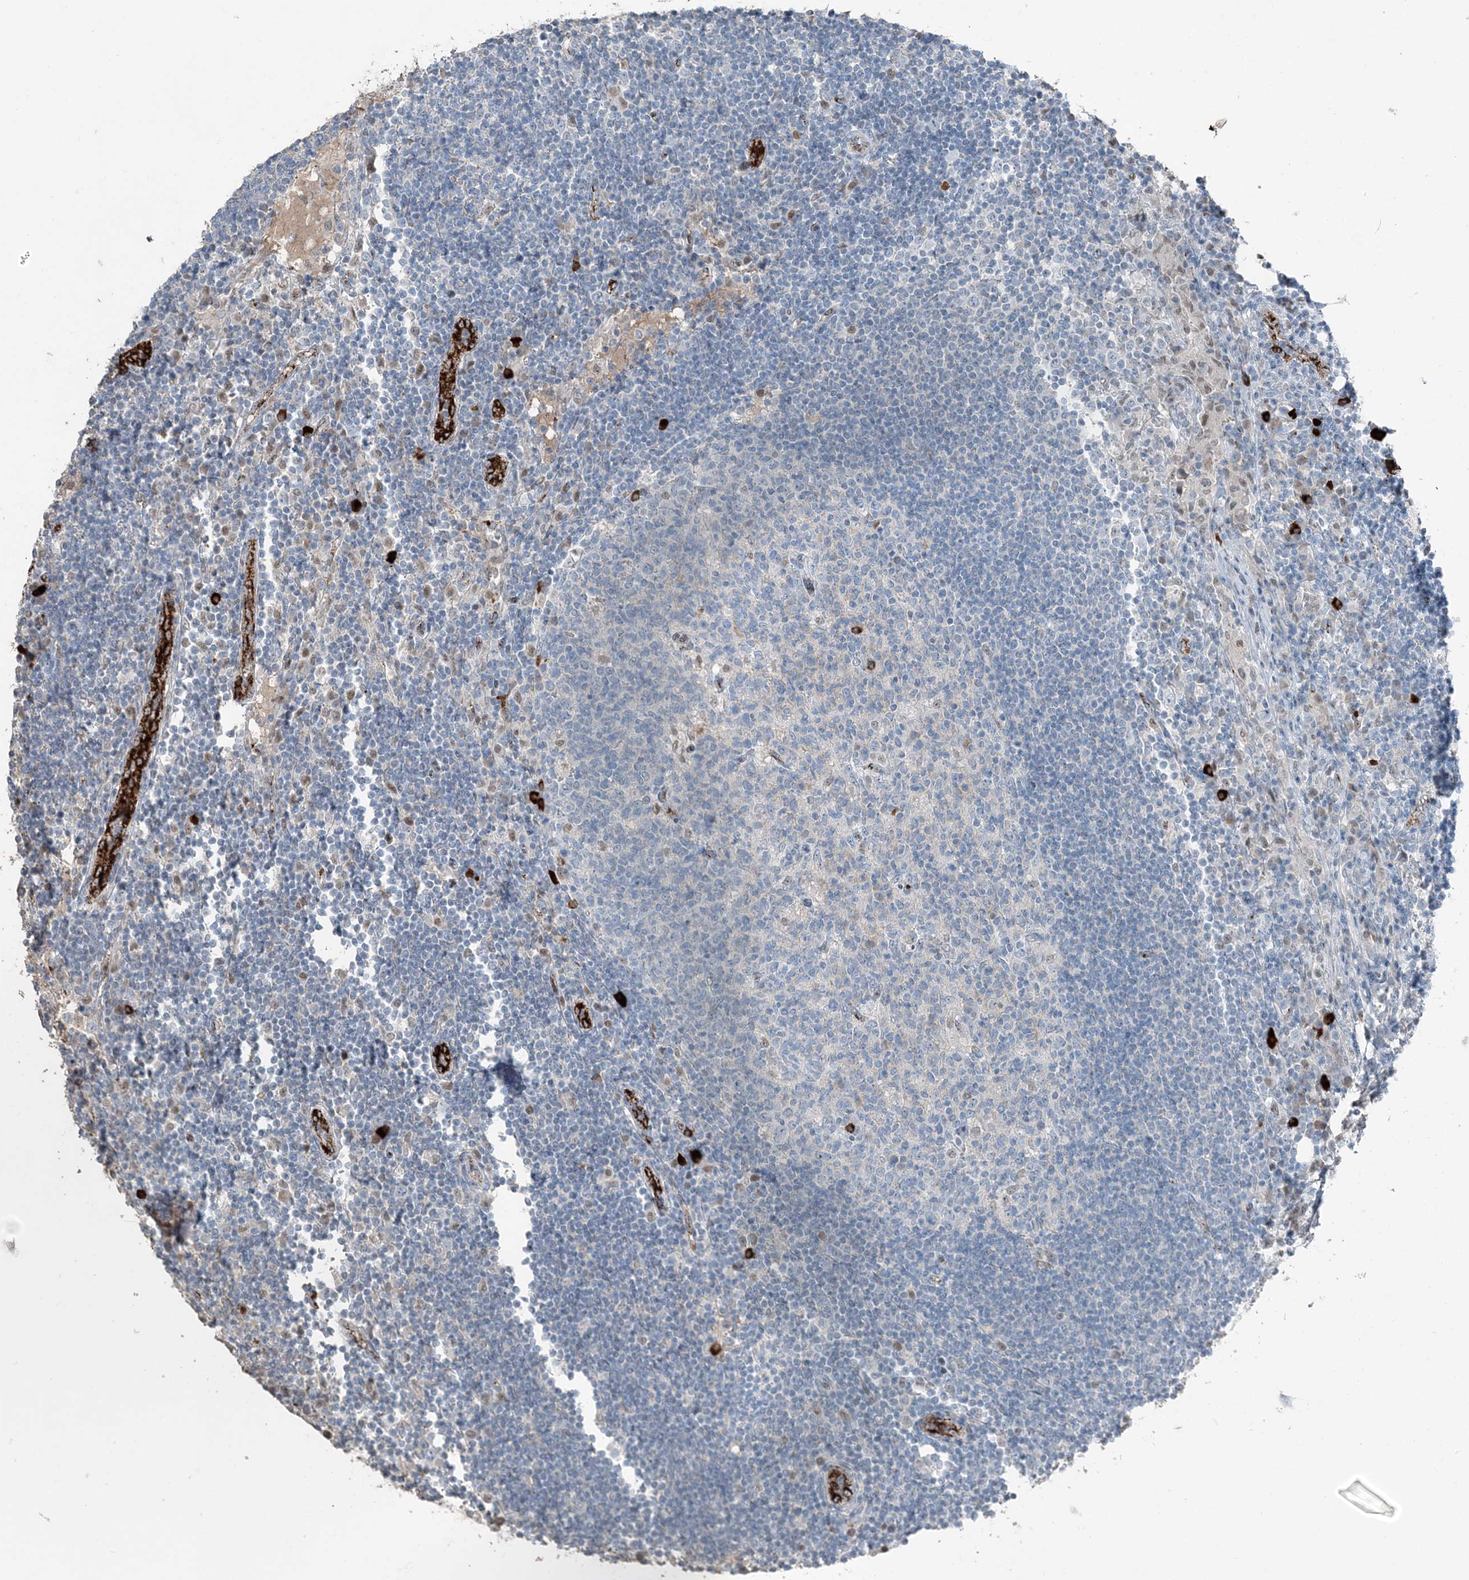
{"staining": {"intensity": "negative", "quantity": "none", "location": "none"}, "tissue": "lymph node", "cell_type": "Germinal center cells", "image_type": "normal", "snomed": [{"axis": "morphology", "description": "Normal tissue, NOS"}, {"axis": "topography", "description": "Lymph node"}], "caption": "Immunohistochemistry image of normal lymph node: human lymph node stained with DAB (3,3'-diaminobenzidine) reveals no significant protein expression in germinal center cells.", "gene": "ELOVL7", "patient": {"sex": "female", "age": 53}}